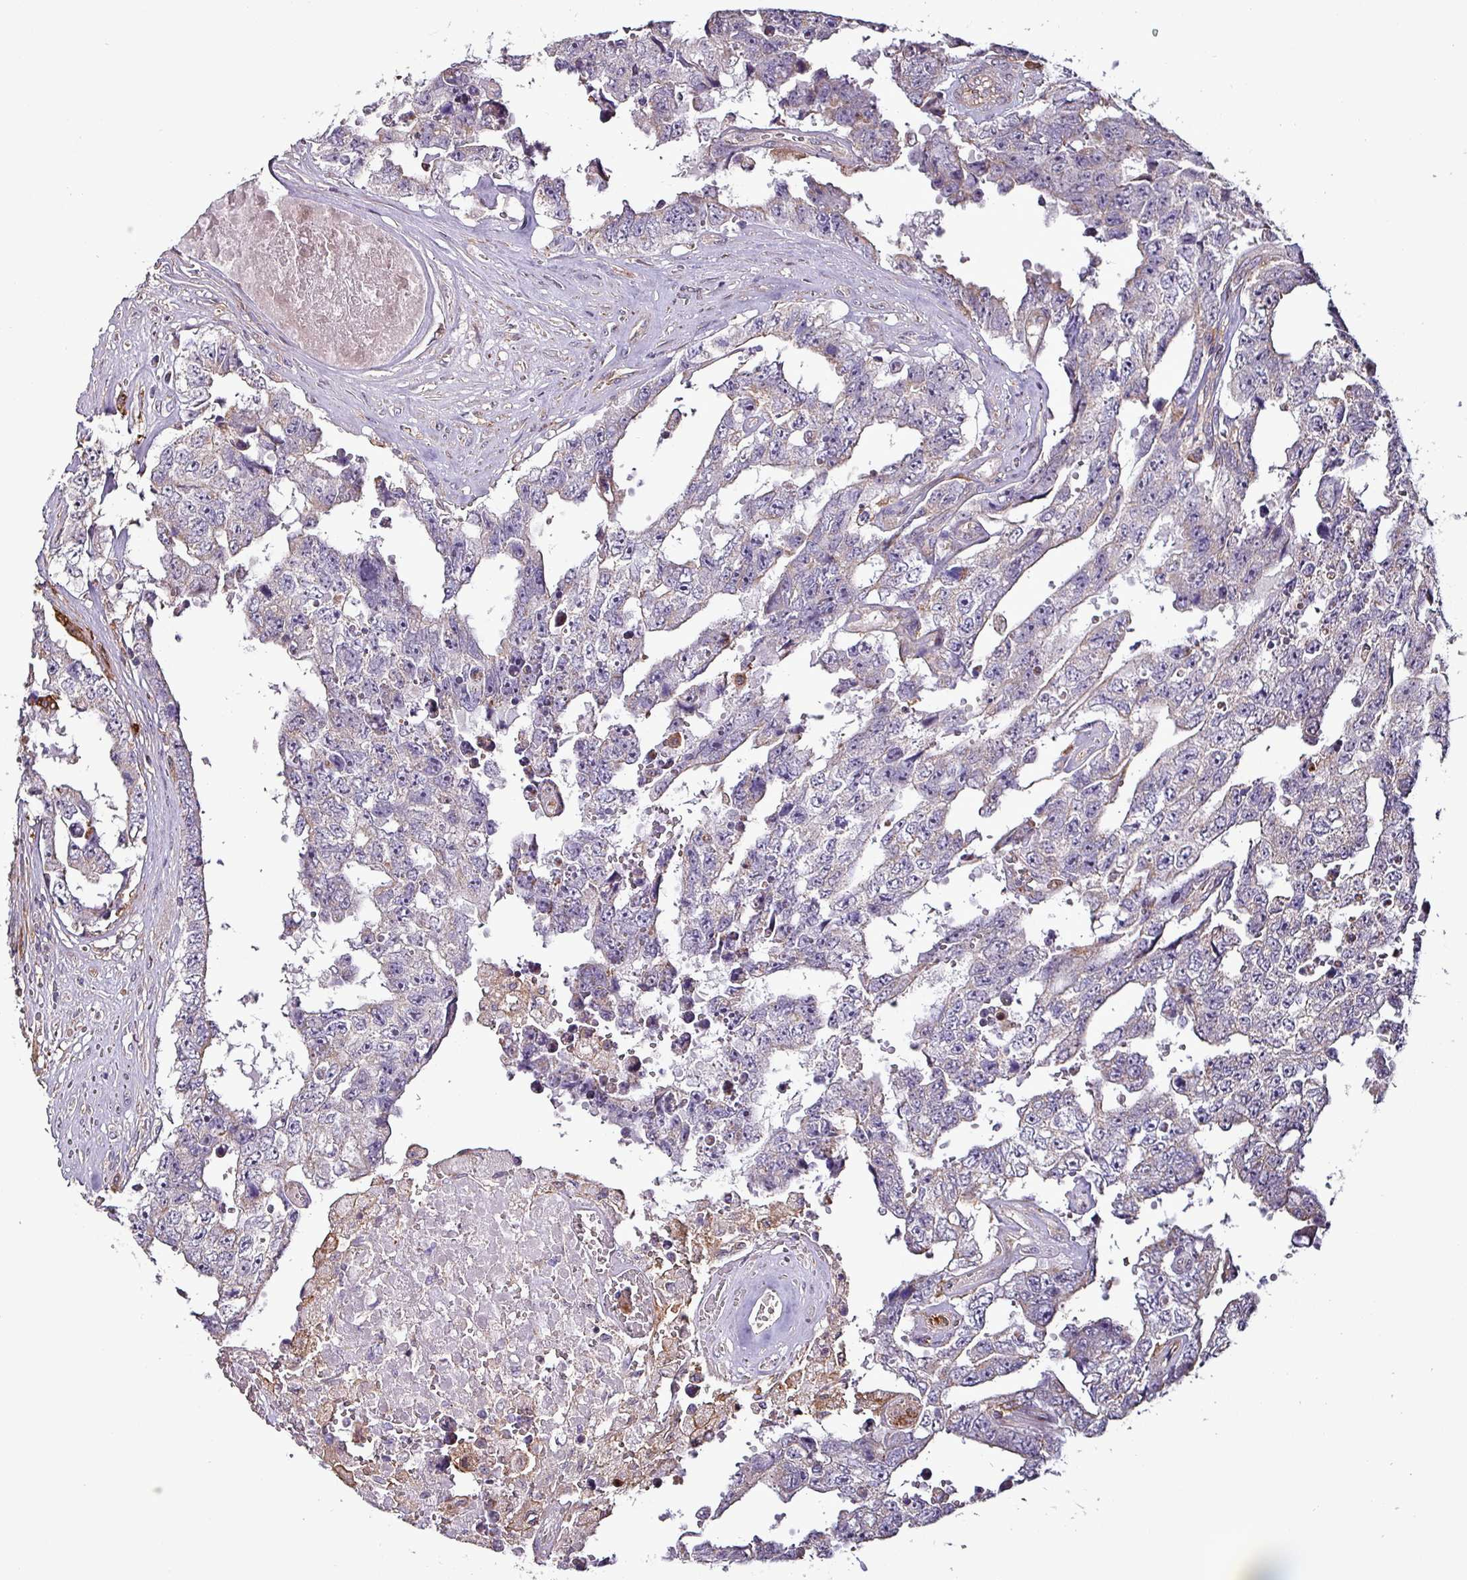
{"staining": {"intensity": "negative", "quantity": "none", "location": "none"}, "tissue": "testis cancer", "cell_type": "Tumor cells", "image_type": "cancer", "snomed": [{"axis": "morphology", "description": "Normal tissue, NOS"}, {"axis": "morphology", "description": "Carcinoma, Embryonal, NOS"}, {"axis": "topography", "description": "Testis"}, {"axis": "topography", "description": "Epididymis"}], "caption": "This is an immunohistochemistry (IHC) micrograph of human embryonal carcinoma (testis). There is no staining in tumor cells.", "gene": "SCIN", "patient": {"sex": "male", "age": 25}}